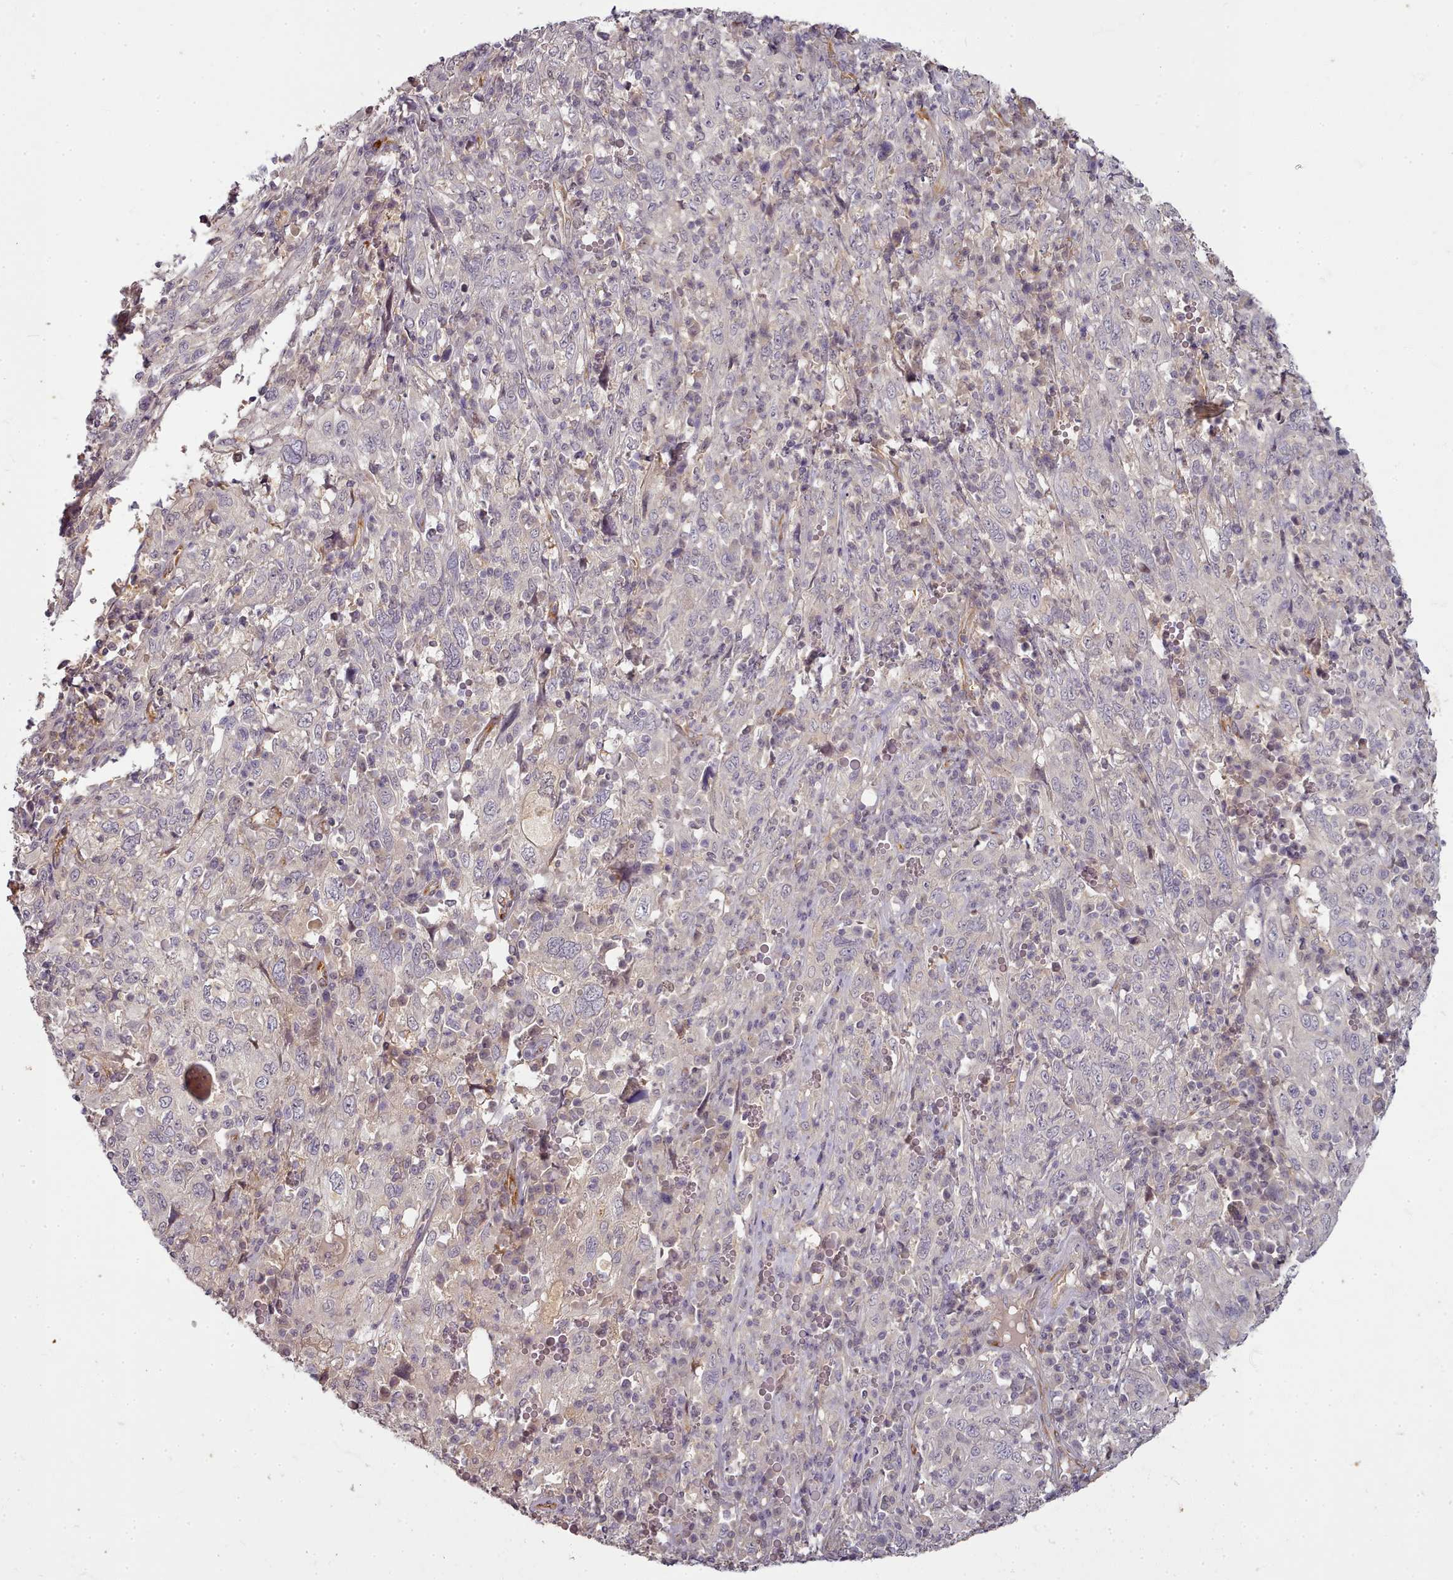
{"staining": {"intensity": "negative", "quantity": "none", "location": "none"}, "tissue": "cervical cancer", "cell_type": "Tumor cells", "image_type": "cancer", "snomed": [{"axis": "morphology", "description": "Squamous cell carcinoma, NOS"}, {"axis": "topography", "description": "Cervix"}], "caption": "The histopathology image displays no significant expression in tumor cells of cervical squamous cell carcinoma.", "gene": "C1QTNF5", "patient": {"sex": "female", "age": 46}}